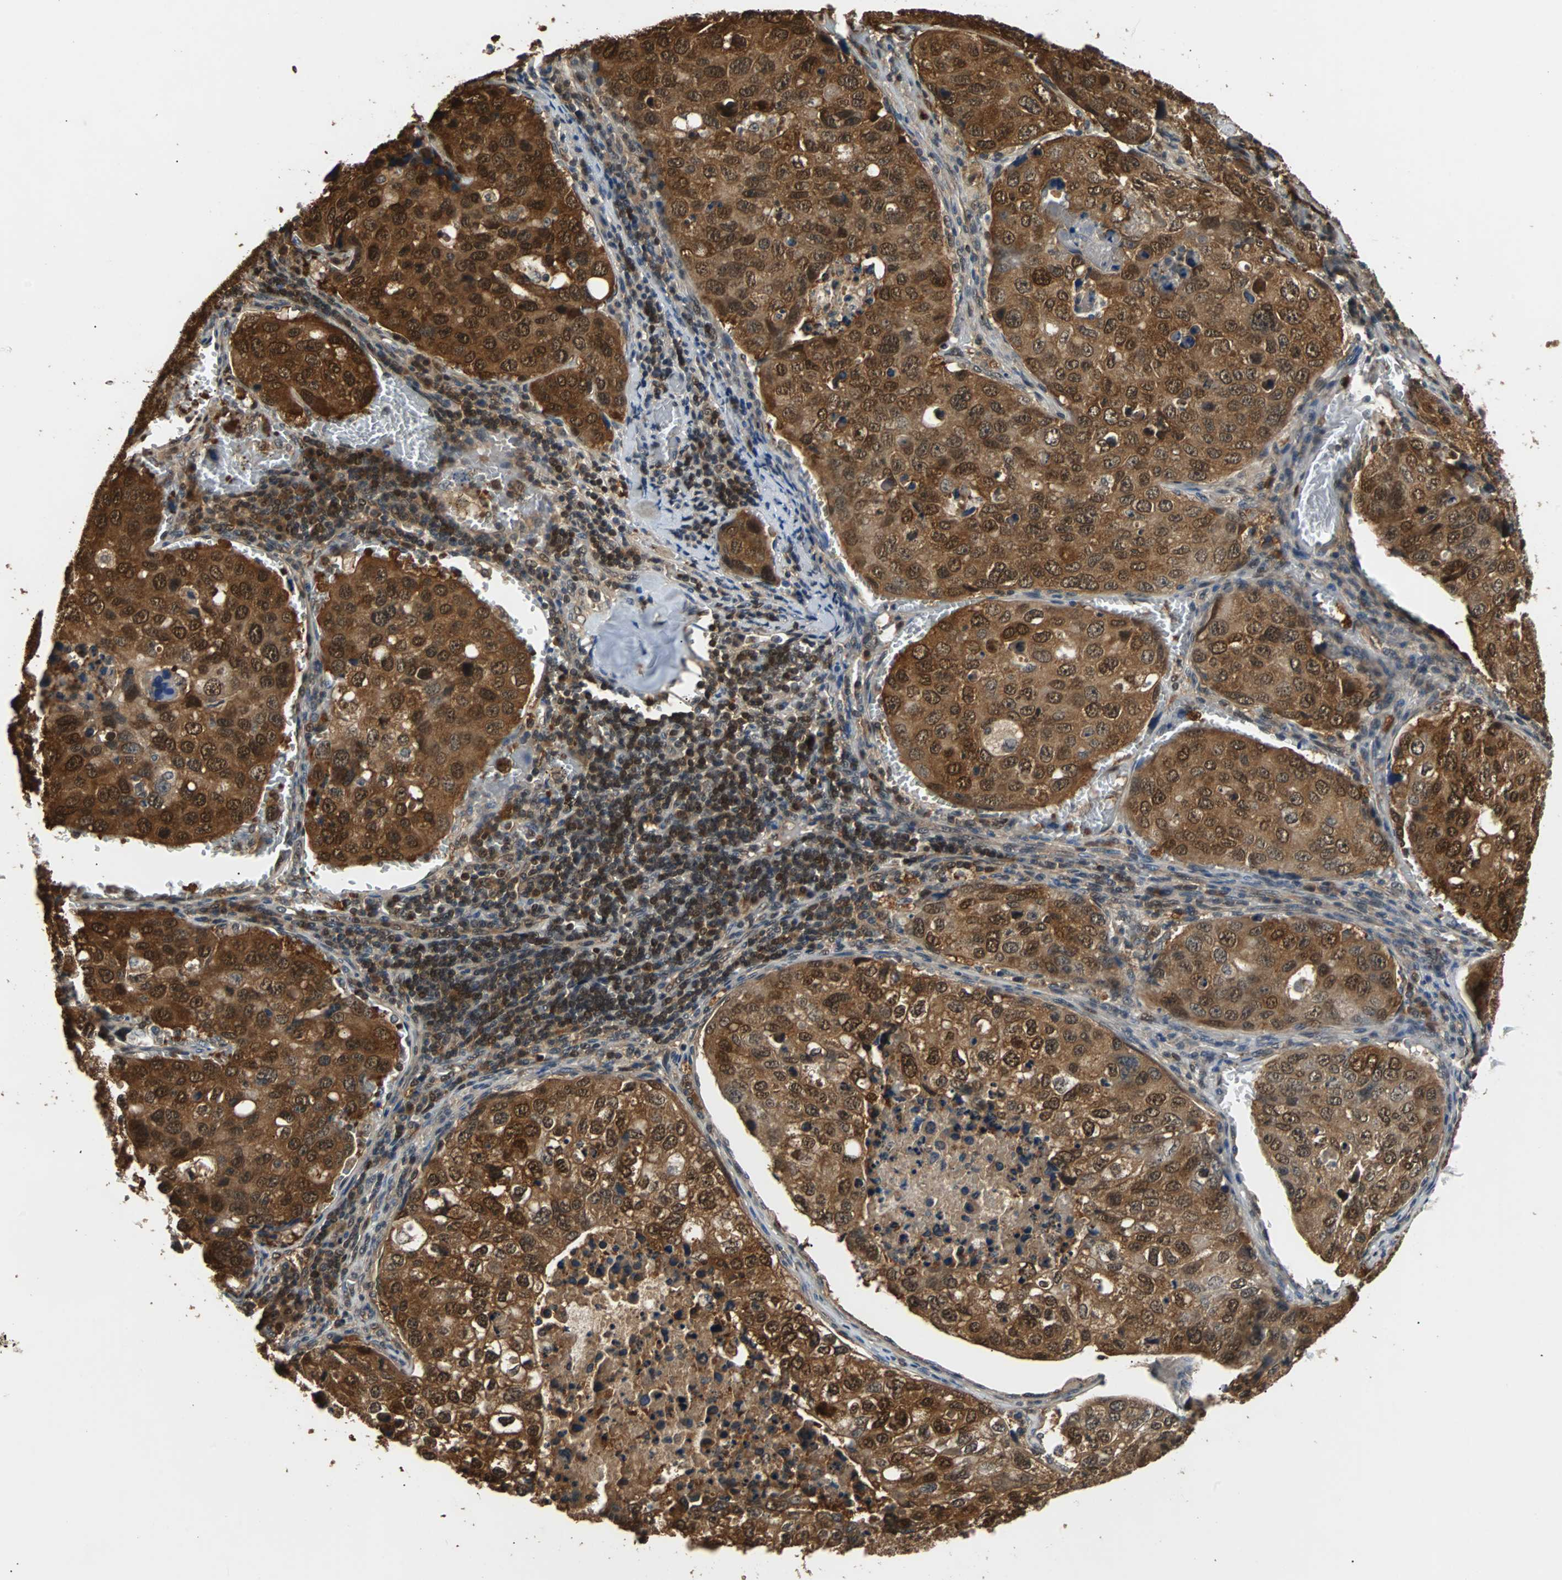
{"staining": {"intensity": "strong", "quantity": ">75%", "location": "cytoplasmic/membranous,nuclear"}, "tissue": "urothelial cancer", "cell_type": "Tumor cells", "image_type": "cancer", "snomed": [{"axis": "morphology", "description": "Urothelial carcinoma, High grade"}, {"axis": "topography", "description": "Lymph node"}, {"axis": "topography", "description": "Urinary bladder"}], "caption": "Urothelial cancer tissue displays strong cytoplasmic/membranous and nuclear positivity in about >75% of tumor cells The staining is performed using DAB (3,3'-diaminobenzidine) brown chromogen to label protein expression. The nuclei are counter-stained blue using hematoxylin.", "gene": "PRDX6", "patient": {"sex": "male", "age": 51}}